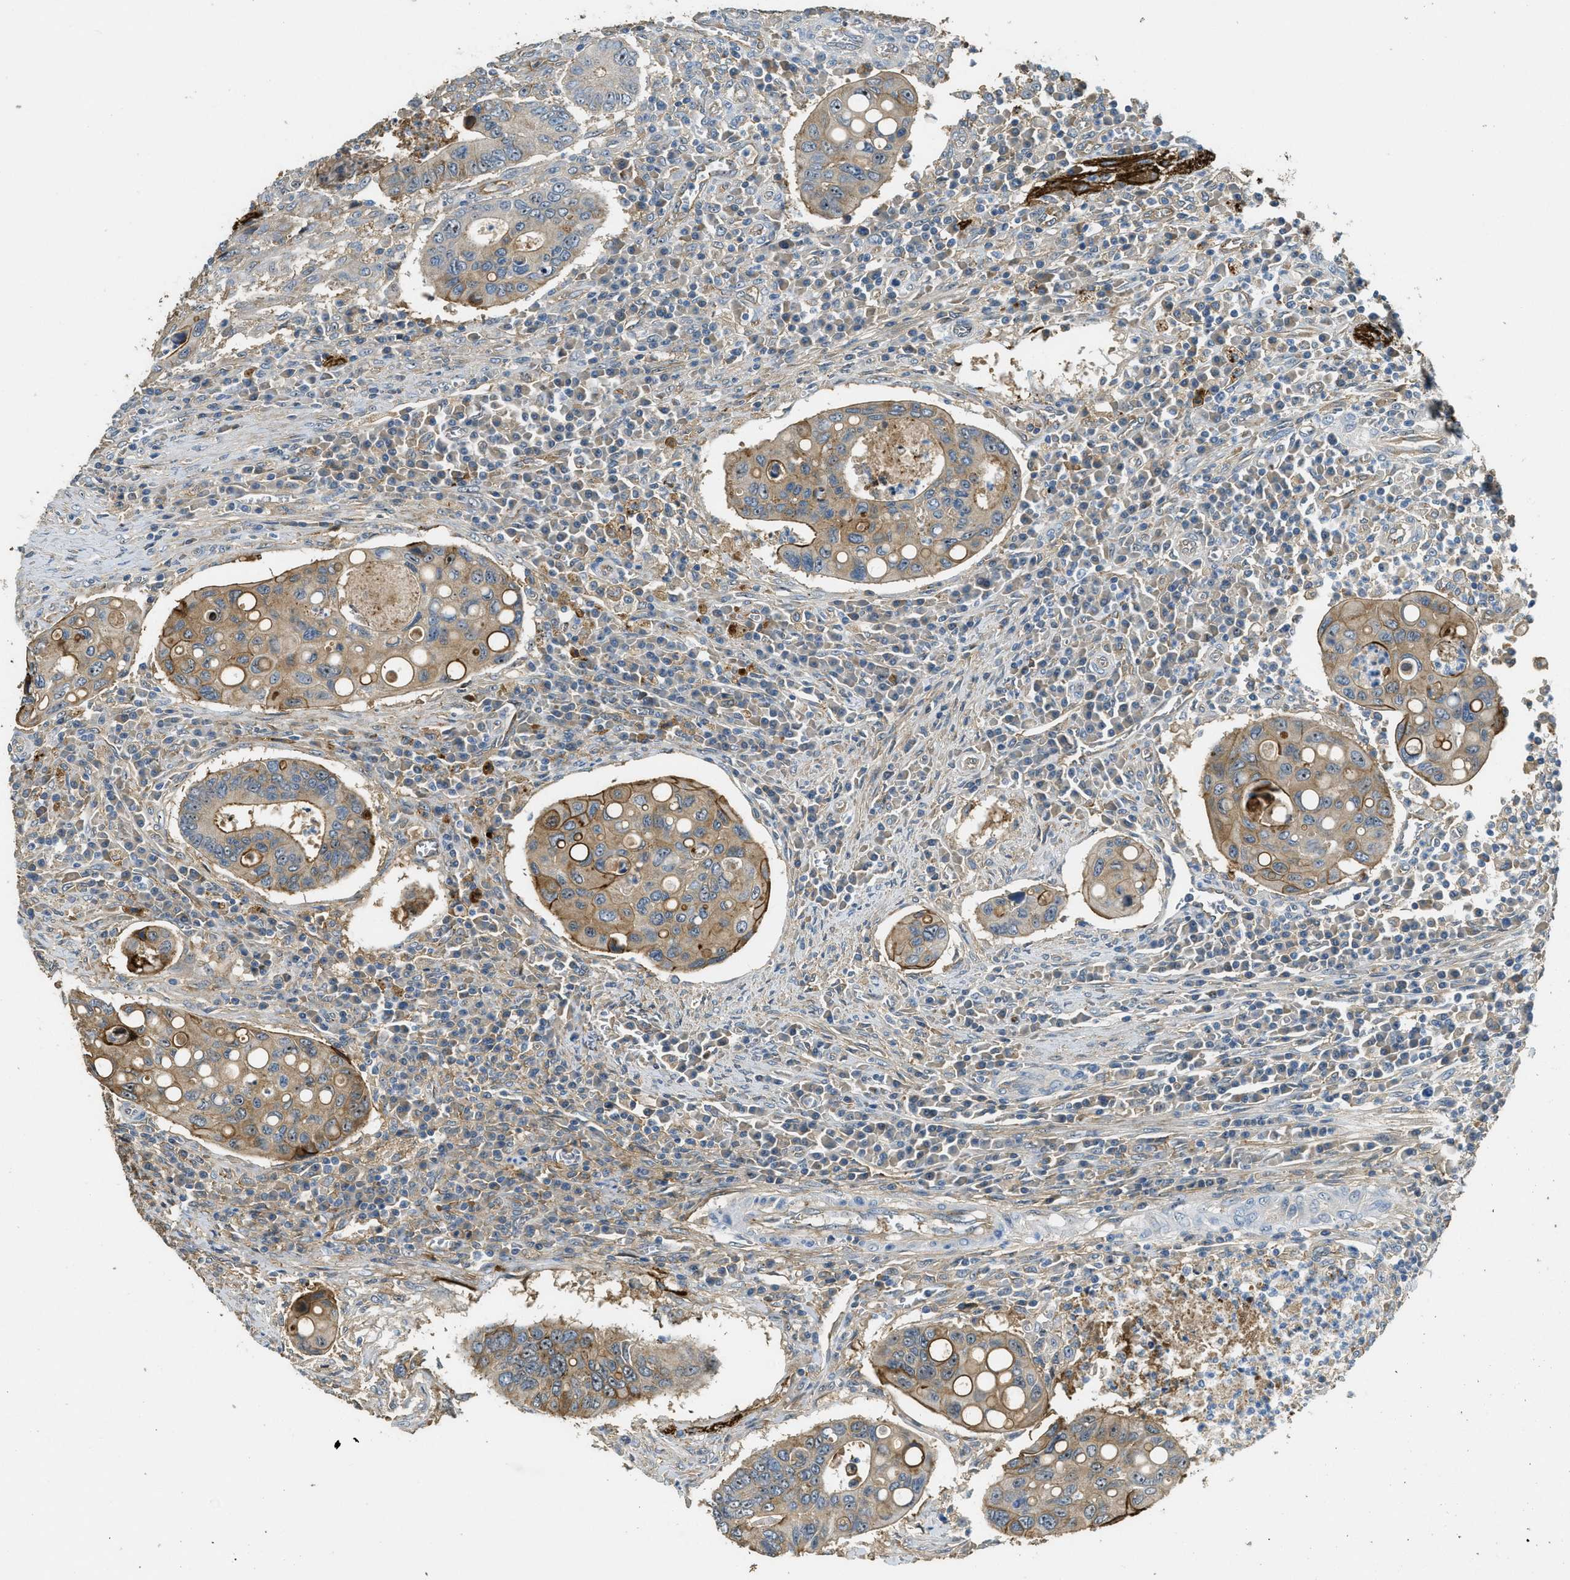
{"staining": {"intensity": "weak", "quantity": ">75%", "location": "cytoplasmic/membranous,nuclear"}, "tissue": "colorectal cancer", "cell_type": "Tumor cells", "image_type": "cancer", "snomed": [{"axis": "morphology", "description": "Inflammation, NOS"}, {"axis": "morphology", "description": "Adenocarcinoma, NOS"}, {"axis": "topography", "description": "Colon"}], "caption": "The photomicrograph shows immunohistochemical staining of colorectal cancer. There is weak cytoplasmic/membranous and nuclear positivity is present in about >75% of tumor cells.", "gene": "OSMR", "patient": {"sex": "male", "age": 72}}